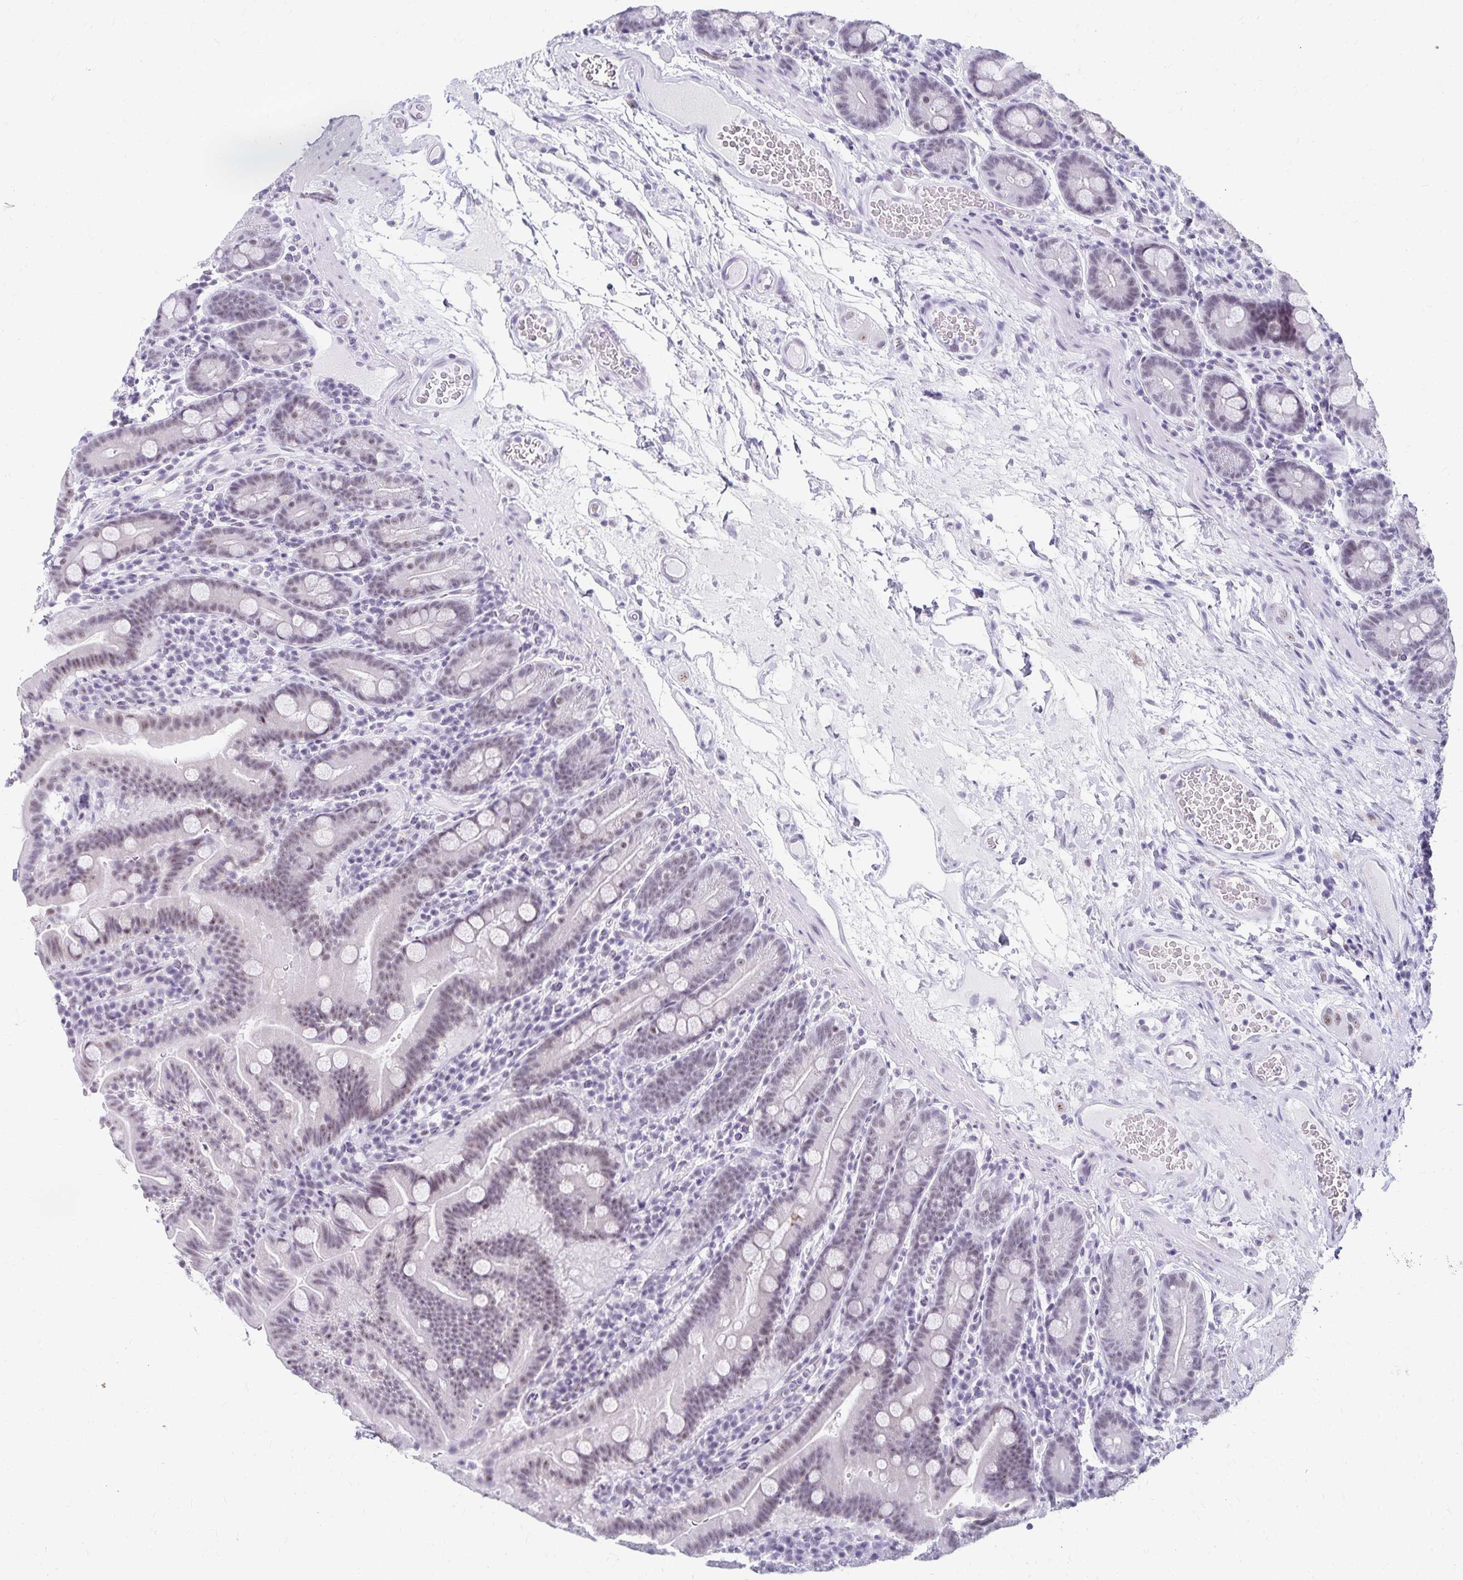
{"staining": {"intensity": "weak", "quantity": "<25%", "location": "nuclear"}, "tissue": "small intestine", "cell_type": "Glandular cells", "image_type": "normal", "snomed": [{"axis": "morphology", "description": "Normal tissue, NOS"}, {"axis": "topography", "description": "Small intestine"}], "caption": "This is an immunohistochemistry image of unremarkable human small intestine. There is no staining in glandular cells.", "gene": "C20orf85", "patient": {"sex": "male", "age": 26}}